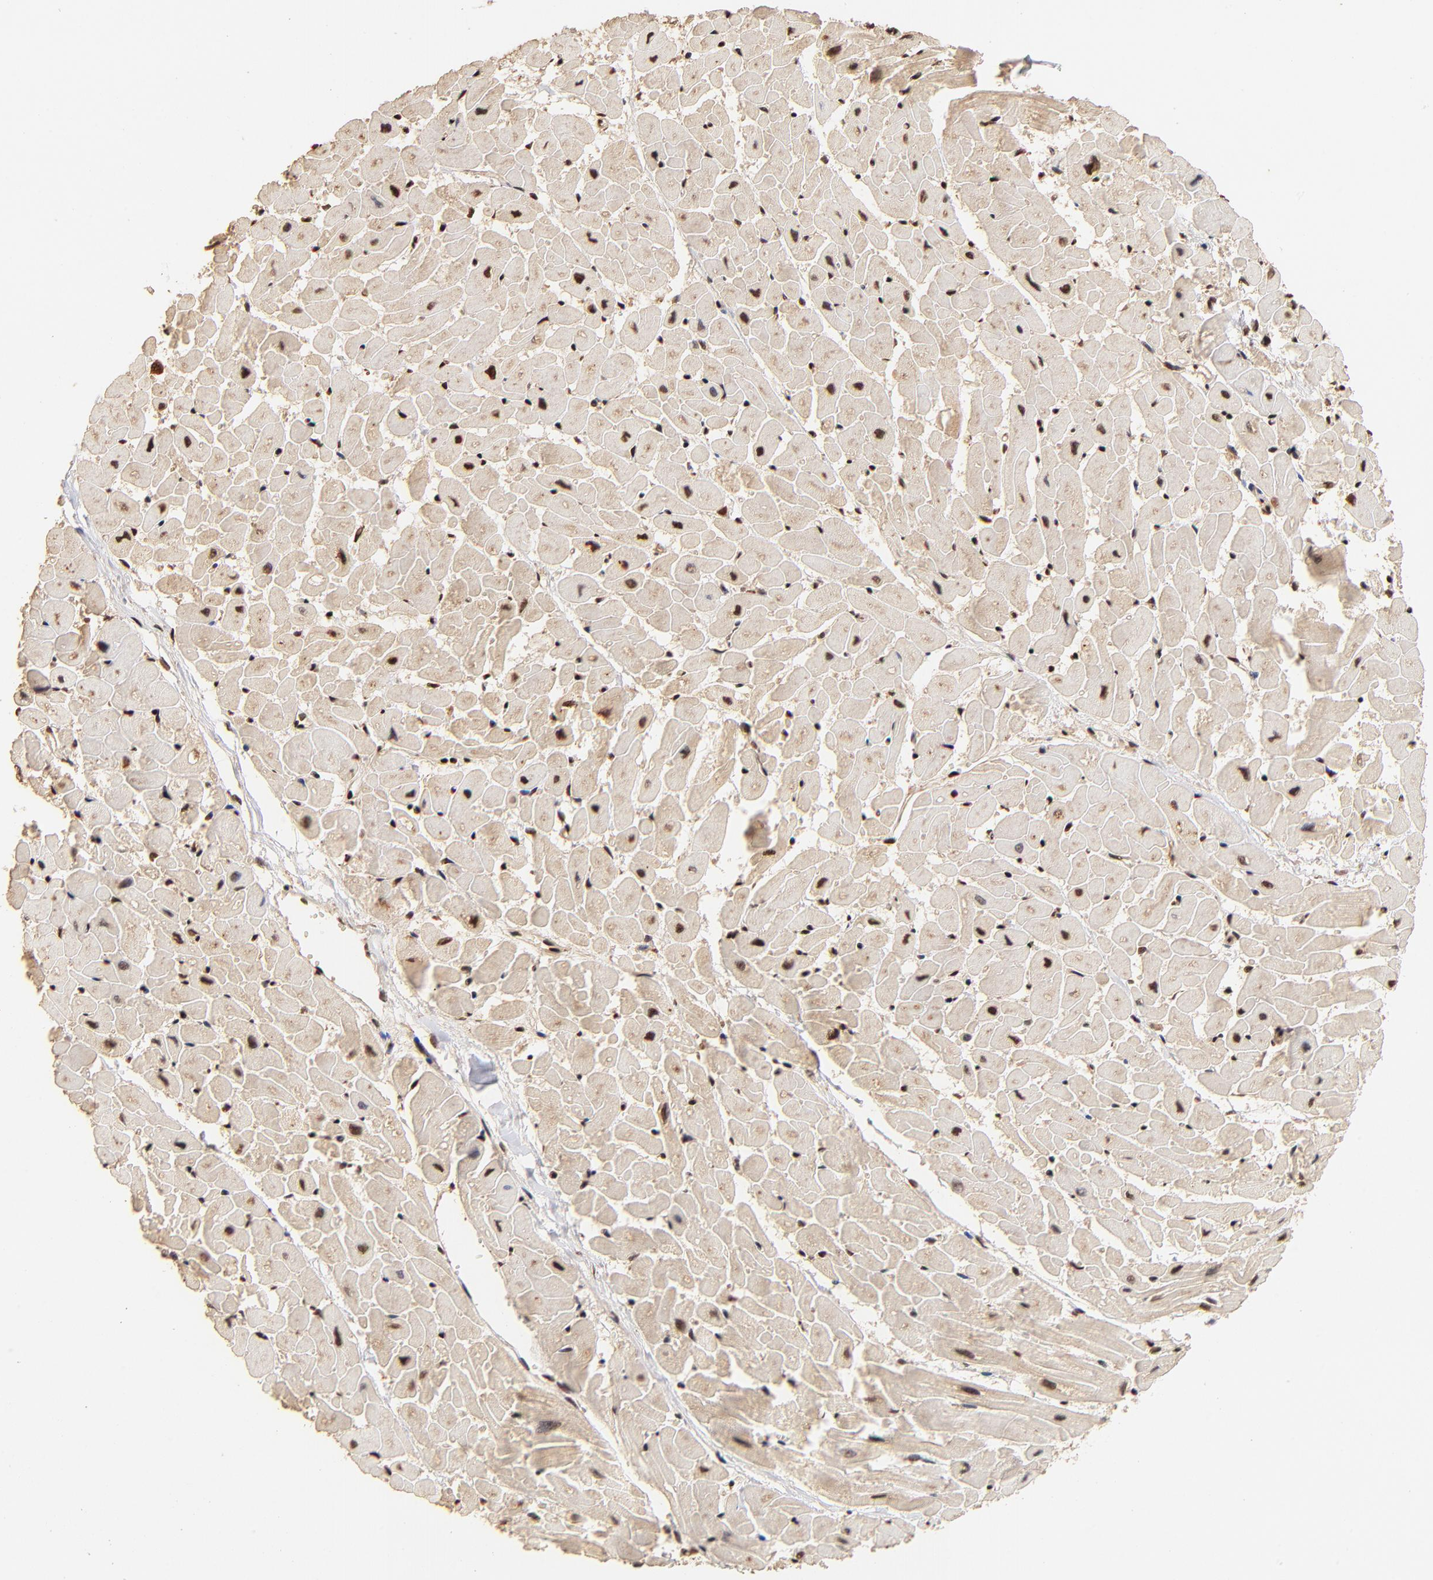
{"staining": {"intensity": "strong", "quantity": ">75%", "location": "nuclear"}, "tissue": "heart muscle", "cell_type": "Cardiomyocytes", "image_type": "normal", "snomed": [{"axis": "morphology", "description": "Normal tissue, NOS"}, {"axis": "topography", "description": "Heart"}], "caption": "Human heart muscle stained with a protein marker demonstrates strong staining in cardiomyocytes.", "gene": "MED12", "patient": {"sex": "female", "age": 19}}